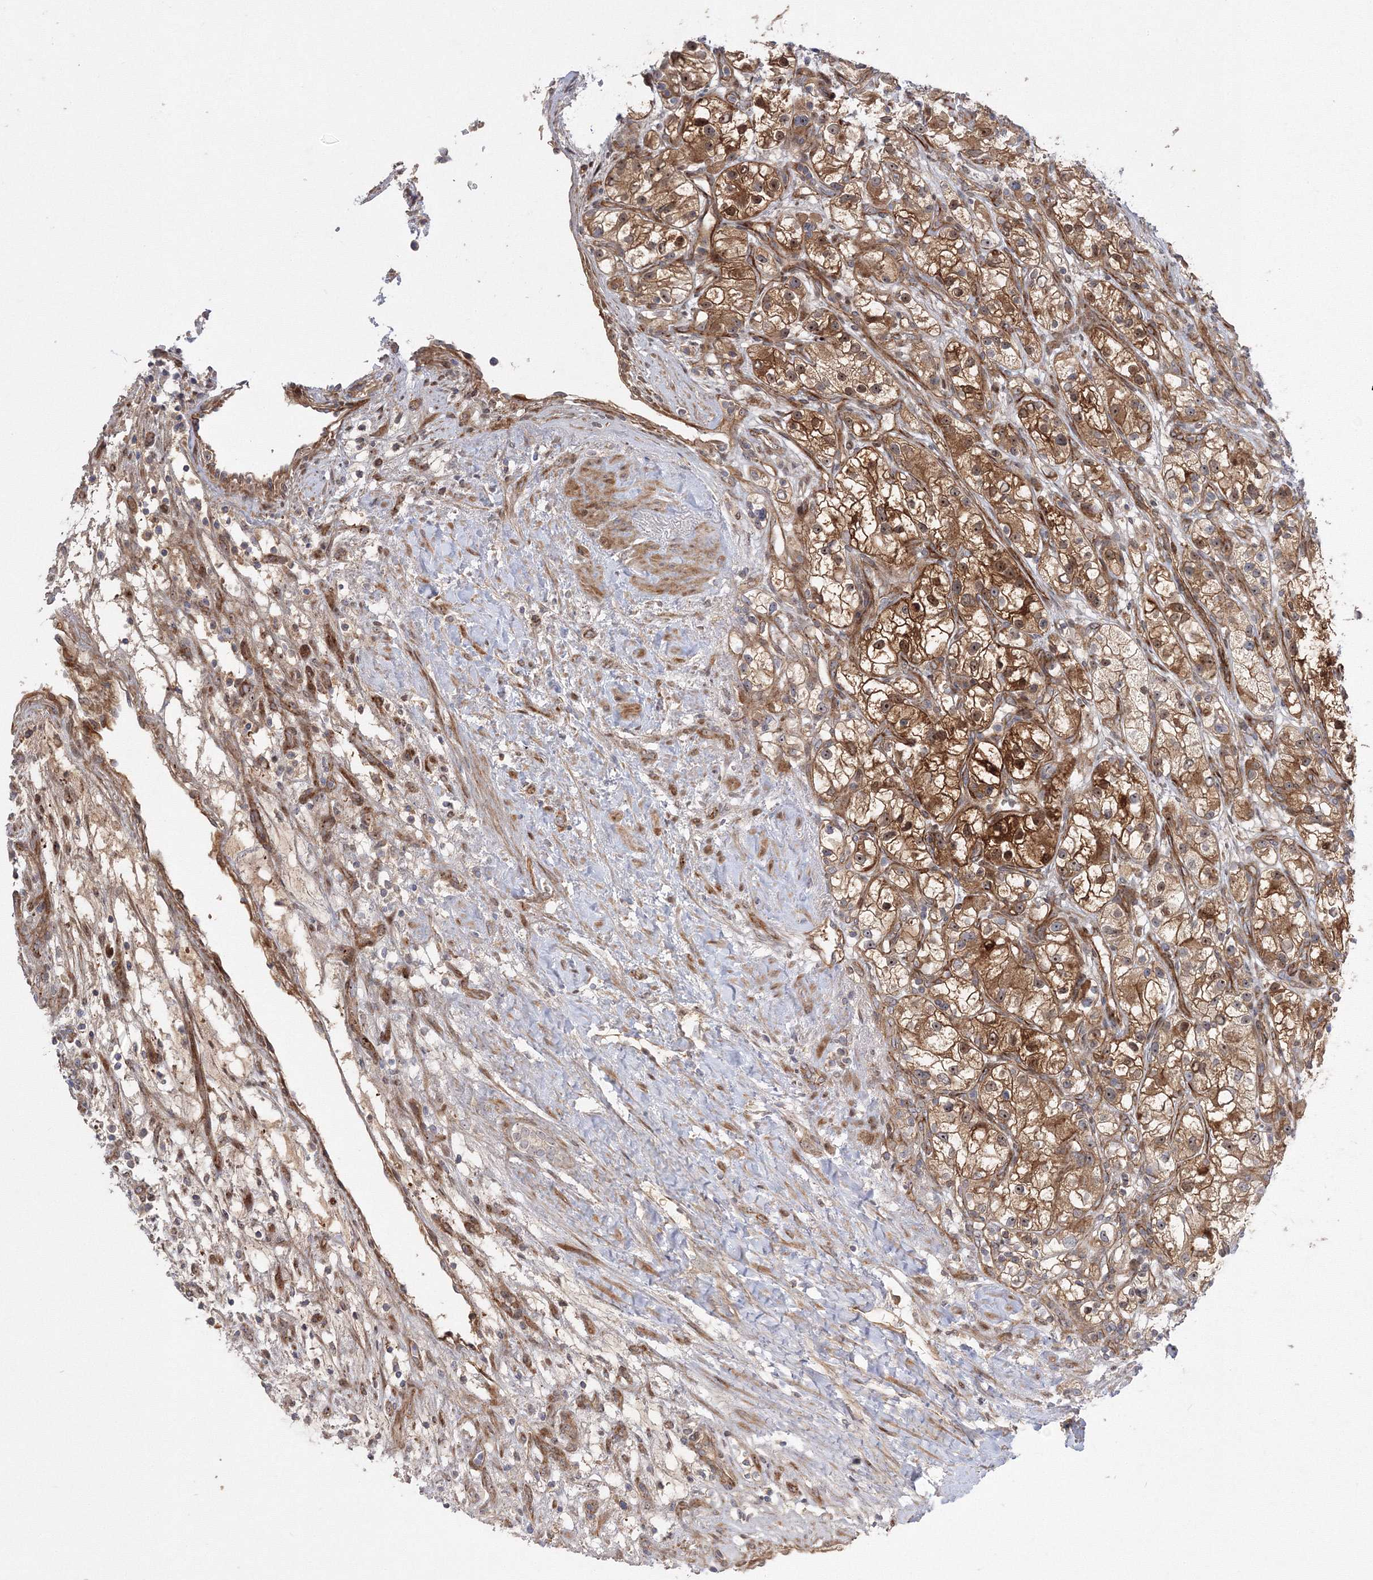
{"staining": {"intensity": "moderate", "quantity": ">75%", "location": "cytoplasmic/membranous,nuclear"}, "tissue": "renal cancer", "cell_type": "Tumor cells", "image_type": "cancer", "snomed": [{"axis": "morphology", "description": "Adenocarcinoma, NOS"}, {"axis": "topography", "description": "Kidney"}], "caption": "A high-resolution image shows immunohistochemistry staining of adenocarcinoma (renal), which reveals moderate cytoplasmic/membranous and nuclear staining in about >75% of tumor cells.", "gene": "NPM3", "patient": {"sex": "female", "age": 57}}